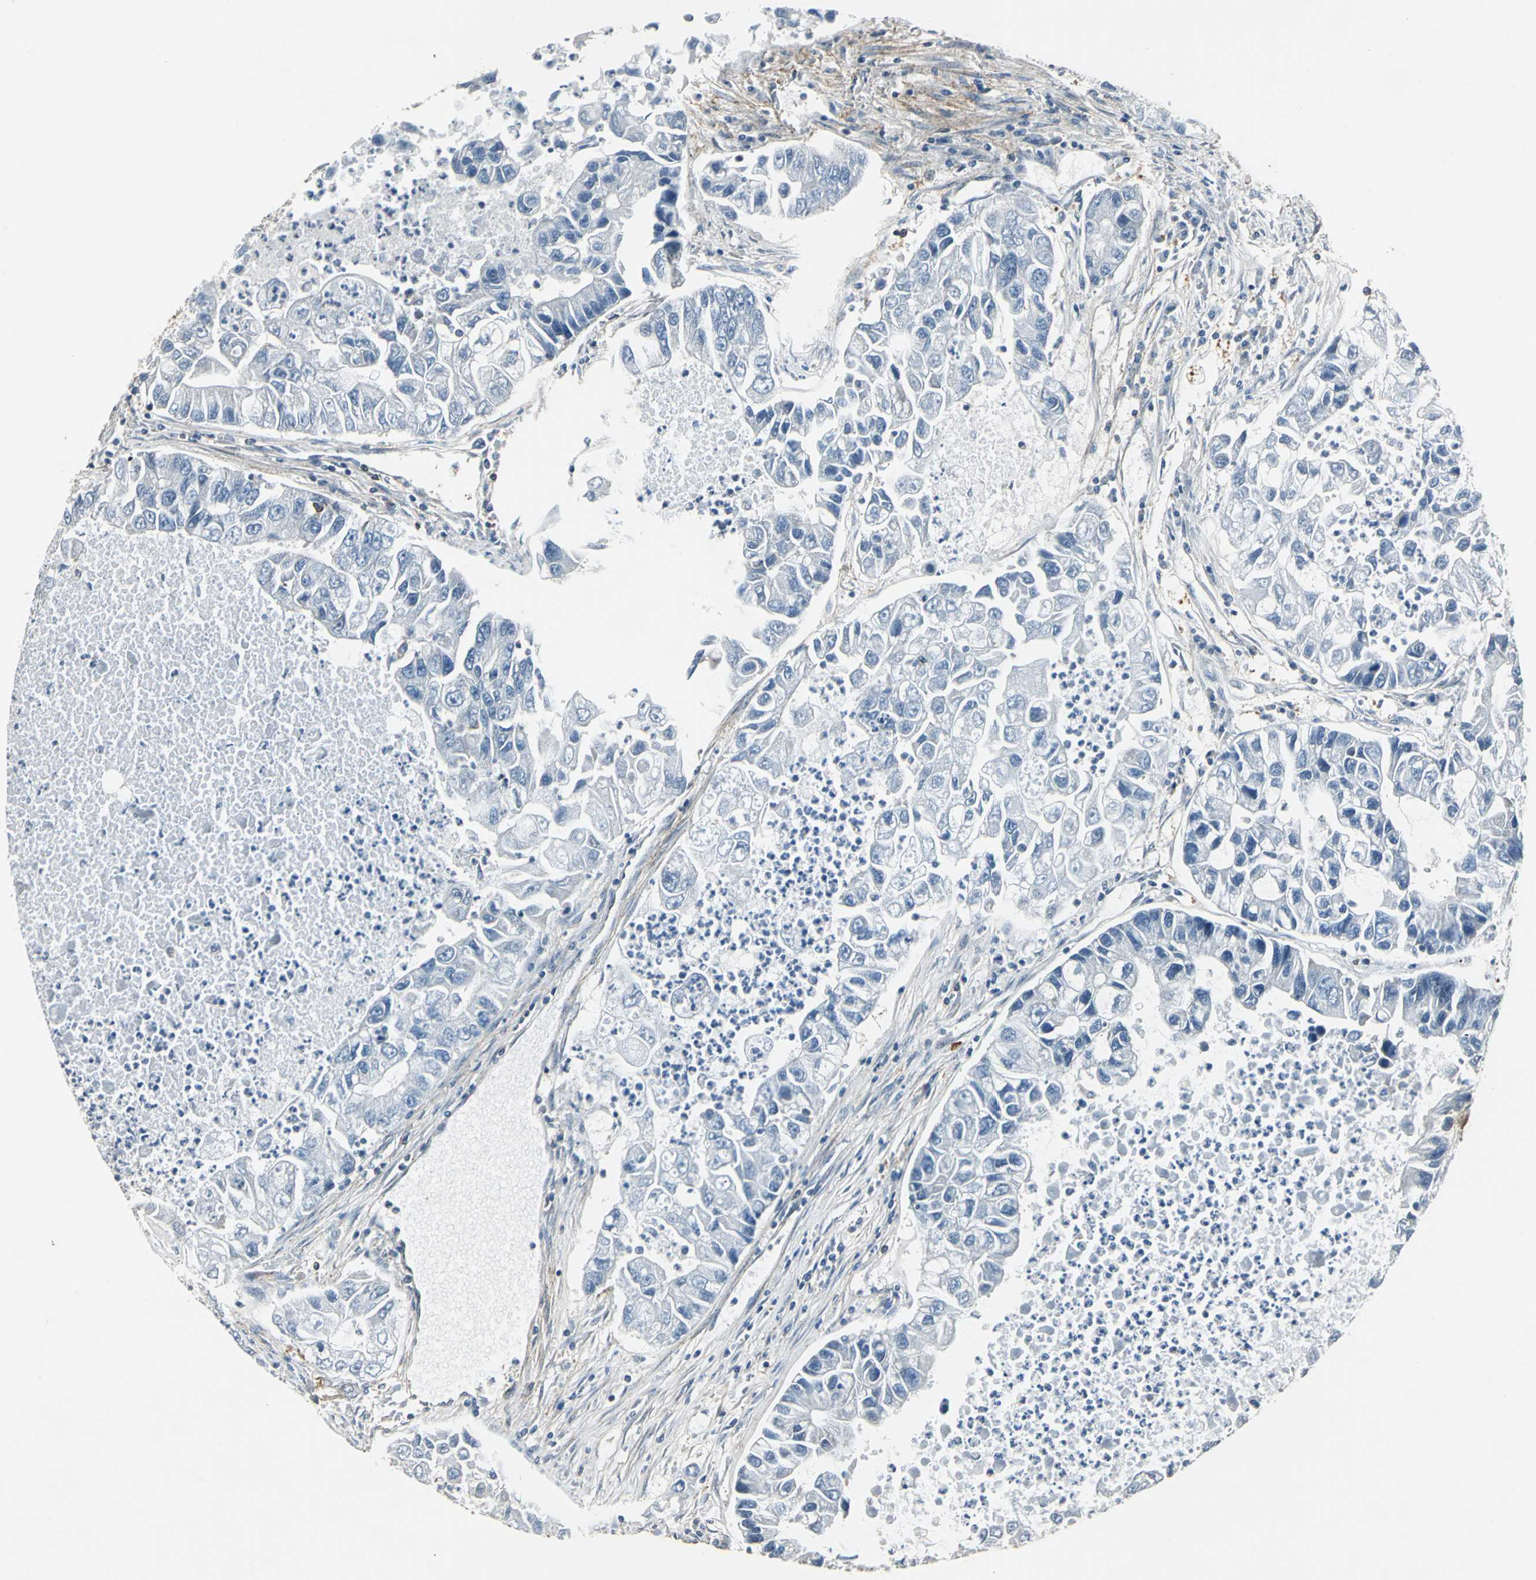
{"staining": {"intensity": "negative", "quantity": "none", "location": "none"}, "tissue": "lung cancer", "cell_type": "Tumor cells", "image_type": "cancer", "snomed": [{"axis": "morphology", "description": "Adenocarcinoma, NOS"}, {"axis": "topography", "description": "Lung"}], "caption": "An image of lung adenocarcinoma stained for a protein reveals no brown staining in tumor cells.", "gene": "DNAJB4", "patient": {"sex": "female", "age": 51}}